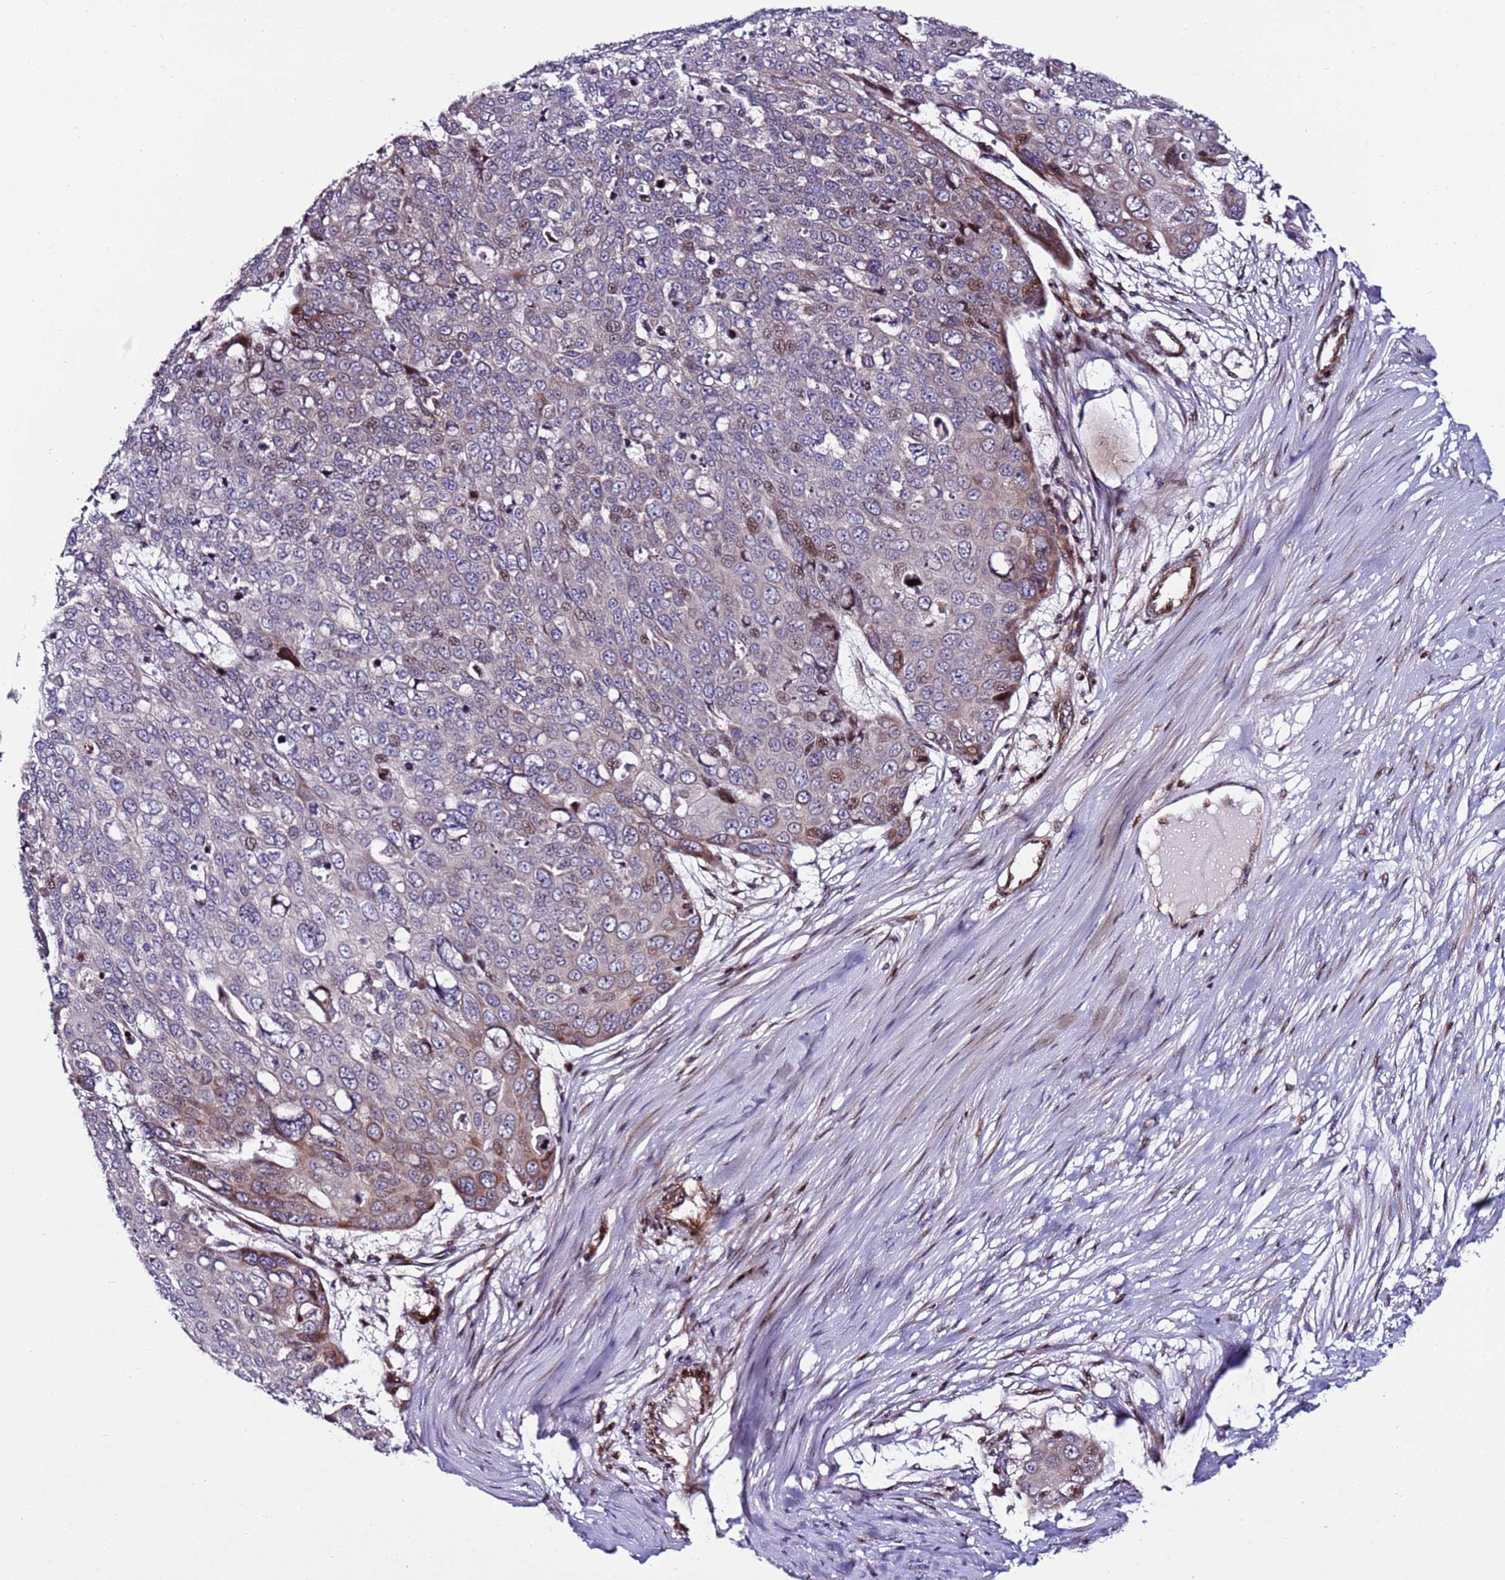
{"staining": {"intensity": "moderate", "quantity": "<25%", "location": "cytoplasmic/membranous,nuclear"}, "tissue": "skin cancer", "cell_type": "Tumor cells", "image_type": "cancer", "snomed": [{"axis": "morphology", "description": "Squamous cell carcinoma, NOS"}, {"axis": "topography", "description": "Skin"}], "caption": "A high-resolution image shows IHC staining of skin squamous cell carcinoma, which exhibits moderate cytoplasmic/membranous and nuclear positivity in approximately <25% of tumor cells. (IHC, brightfield microscopy, high magnification).", "gene": "WBP11", "patient": {"sex": "male", "age": 71}}